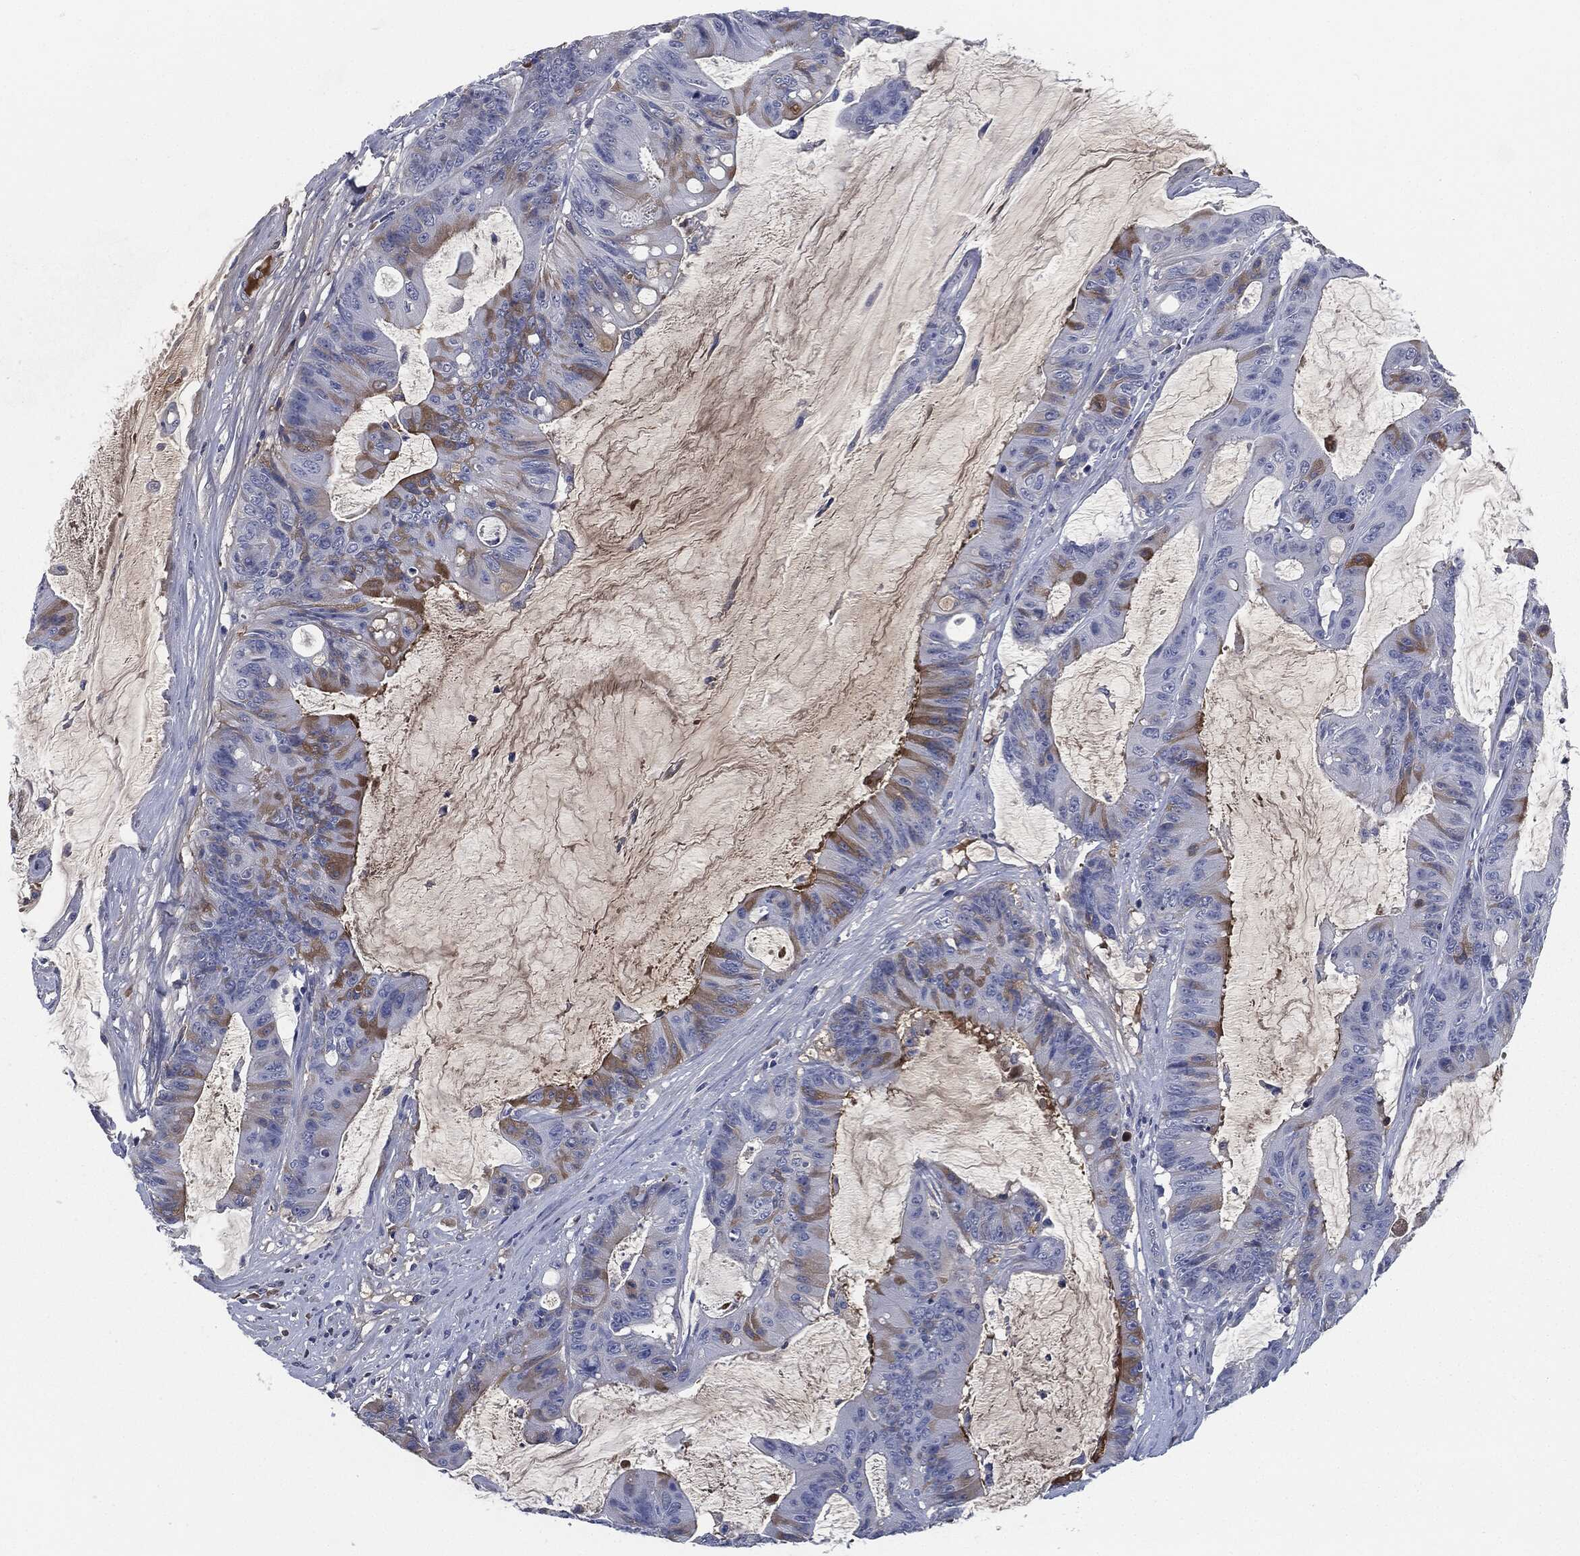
{"staining": {"intensity": "moderate", "quantity": "25%-75%", "location": "cytoplasmic/membranous"}, "tissue": "colorectal cancer", "cell_type": "Tumor cells", "image_type": "cancer", "snomed": [{"axis": "morphology", "description": "Adenocarcinoma, NOS"}, {"axis": "topography", "description": "Colon"}], "caption": "Immunohistochemical staining of adenocarcinoma (colorectal) shows medium levels of moderate cytoplasmic/membranous protein expression in approximately 25%-75% of tumor cells. (IHC, brightfield microscopy, high magnification).", "gene": "SIGLEC7", "patient": {"sex": "female", "age": 69}}